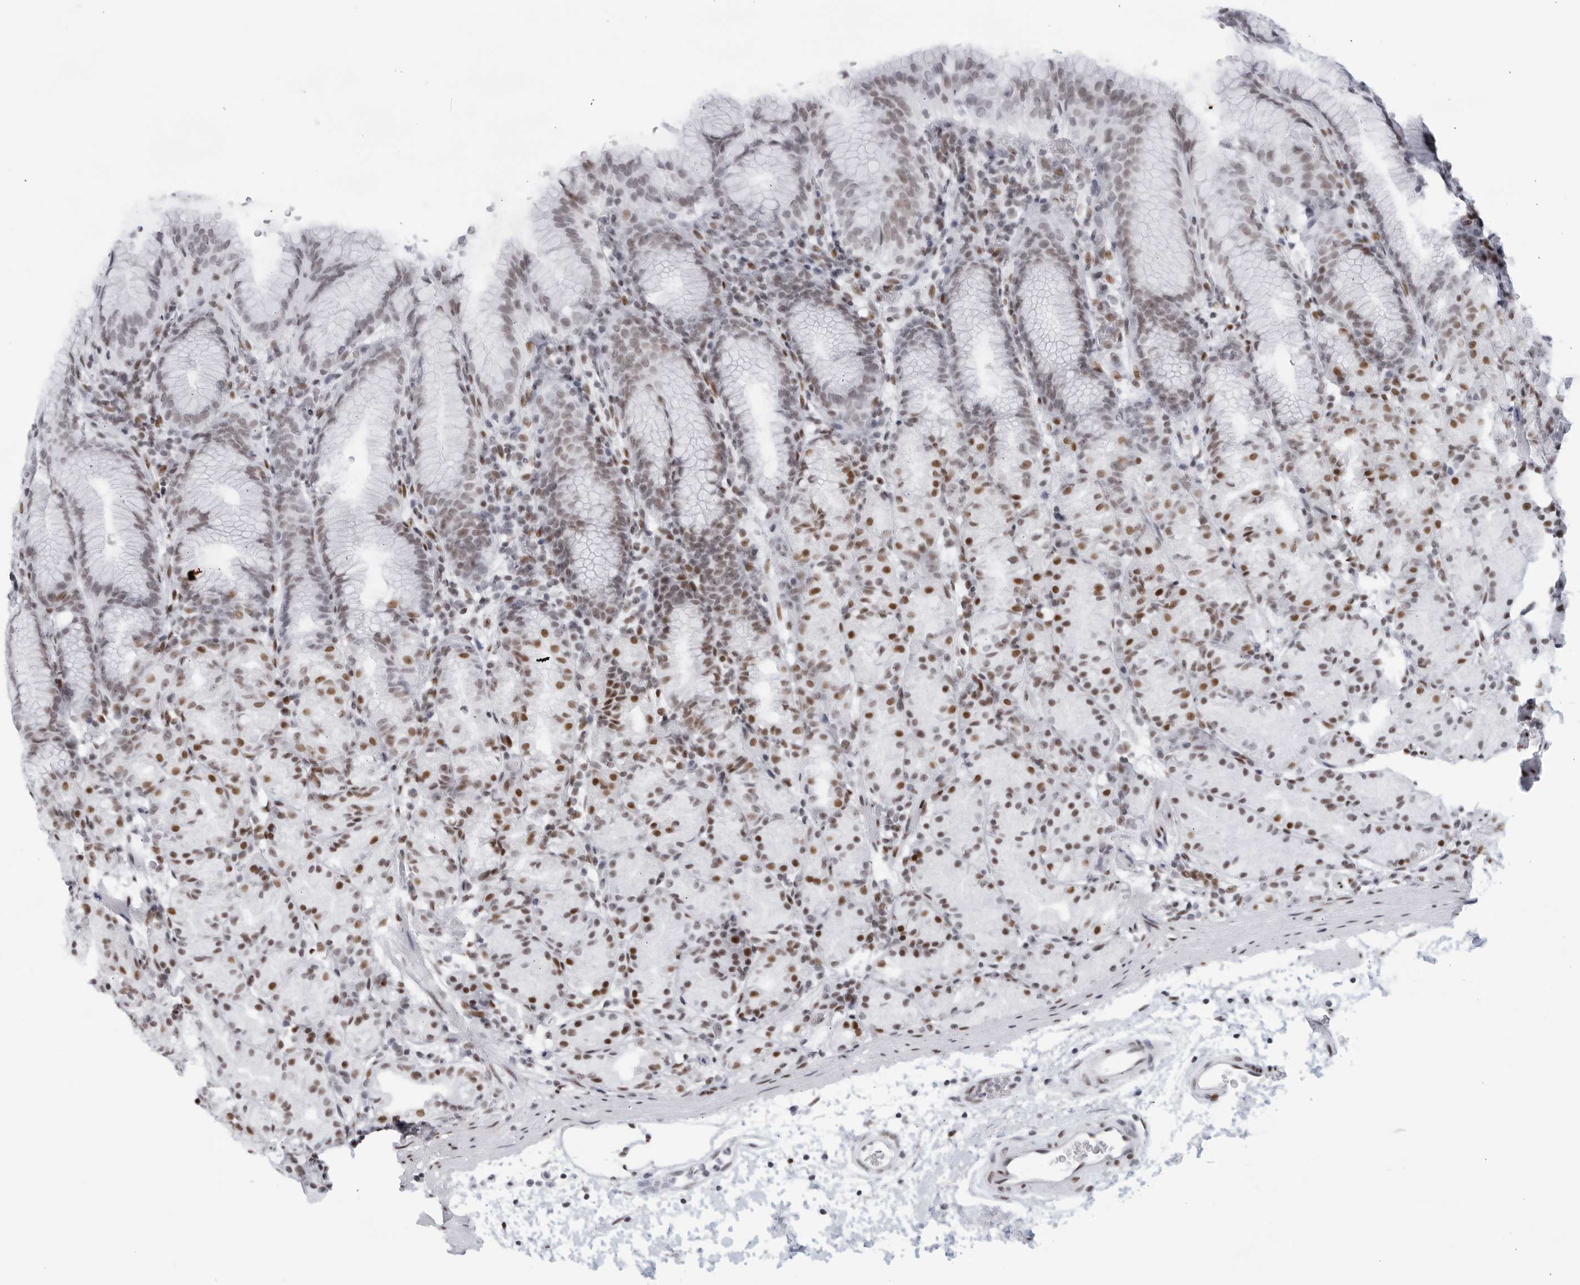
{"staining": {"intensity": "moderate", "quantity": ">75%", "location": "nuclear"}, "tissue": "stomach", "cell_type": "Glandular cells", "image_type": "normal", "snomed": [{"axis": "morphology", "description": "Normal tissue, NOS"}, {"axis": "topography", "description": "Stomach, upper"}], "caption": "DAB (3,3'-diaminobenzidine) immunohistochemical staining of benign stomach reveals moderate nuclear protein positivity in approximately >75% of glandular cells.", "gene": "HP1BP3", "patient": {"sex": "male", "age": 48}}